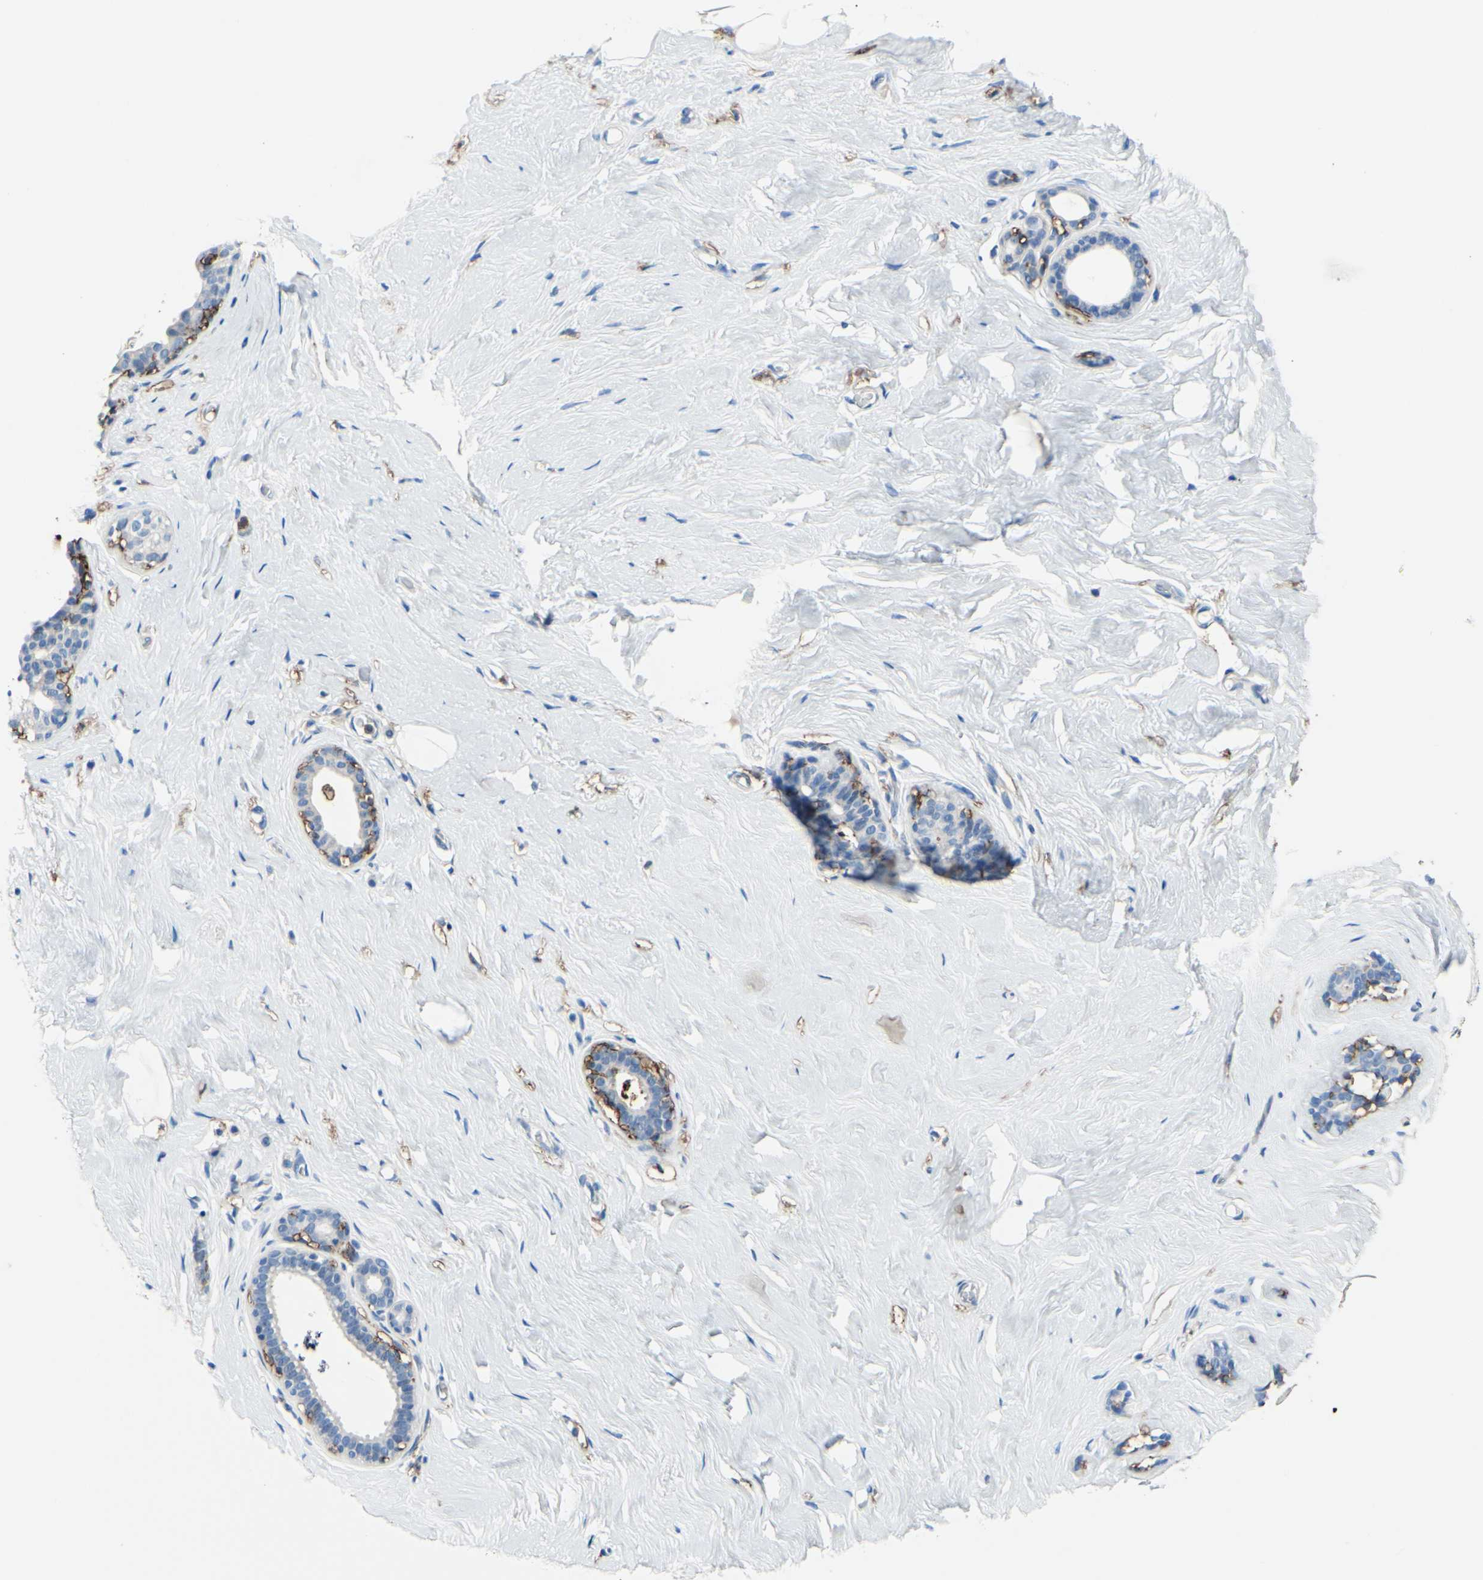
{"staining": {"intensity": "negative", "quantity": "none", "location": "none"}, "tissue": "breast", "cell_type": "Adipocytes", "image_type": "normal", "snomed": [{"axis": "morphology", "description": "Normal tissue, NOS"}, {"axis": "topography", "description": "Breast"}], "caption": "Immunohistochemistry image of normal human breast stained for a protein (brown), which reveals no staining in adipocytes.", "gene": "FCGR2A", "patient": {"sex": "female", "age": 75}}